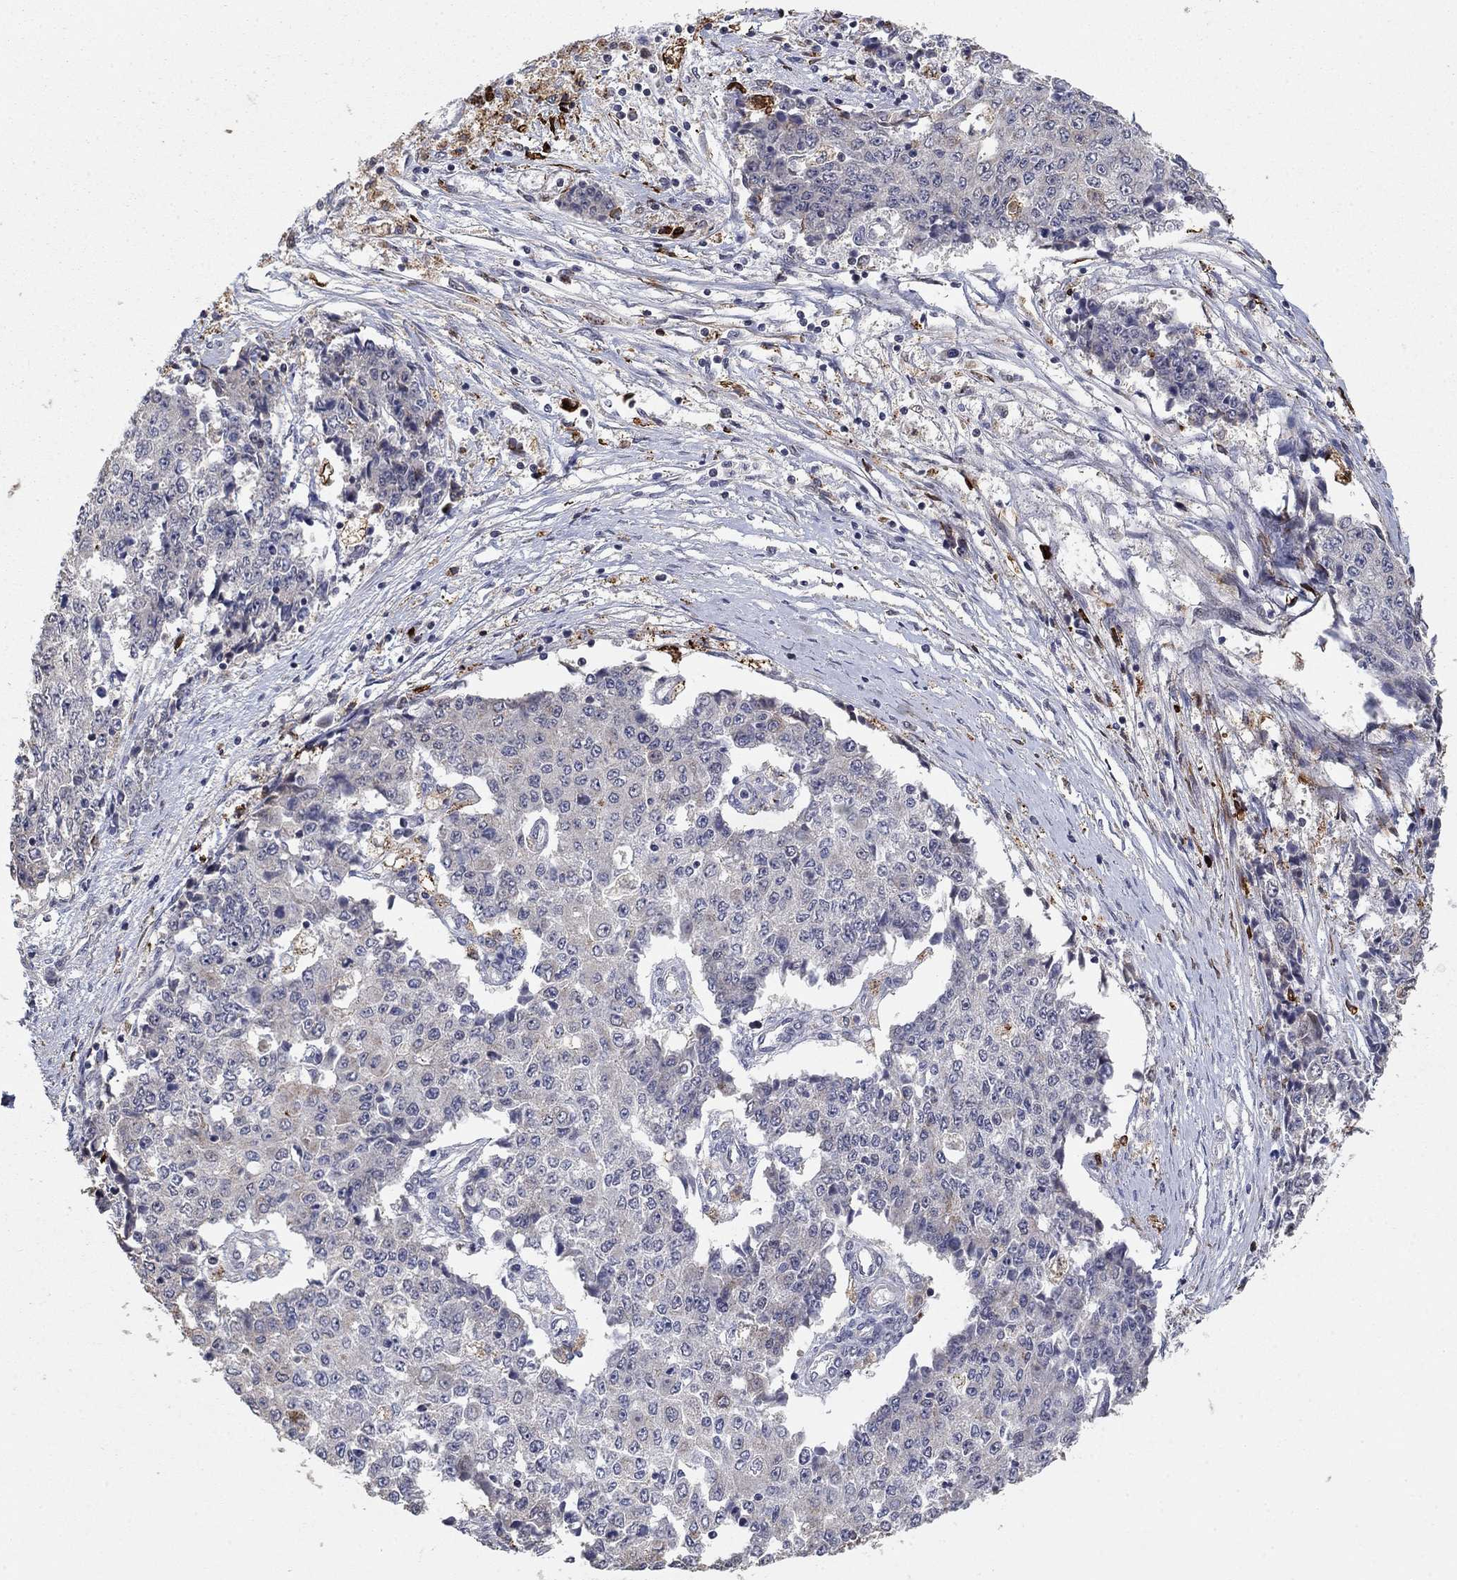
{"staining": {"intensity": "negative", "quantity": "none", "location": "none"}, "tissue": "ovarian cancer", "cell_type": "Tumor cells", "image_type": "cancer", "snomed": [{"axis": "morphology", "description": "Carcinoma, endometroid"}, {"axis": "topography", "description": "Ovary"}], "caption": "Immunohistochemical staining of human ovarian cancer displays no significant positivity in tumor cells. (DAB immunohistochemistry visualized using brightfield microscopy, high magnification).", "gene": "LPCAT4", "patient": {"sex": "female", "age": 42}}